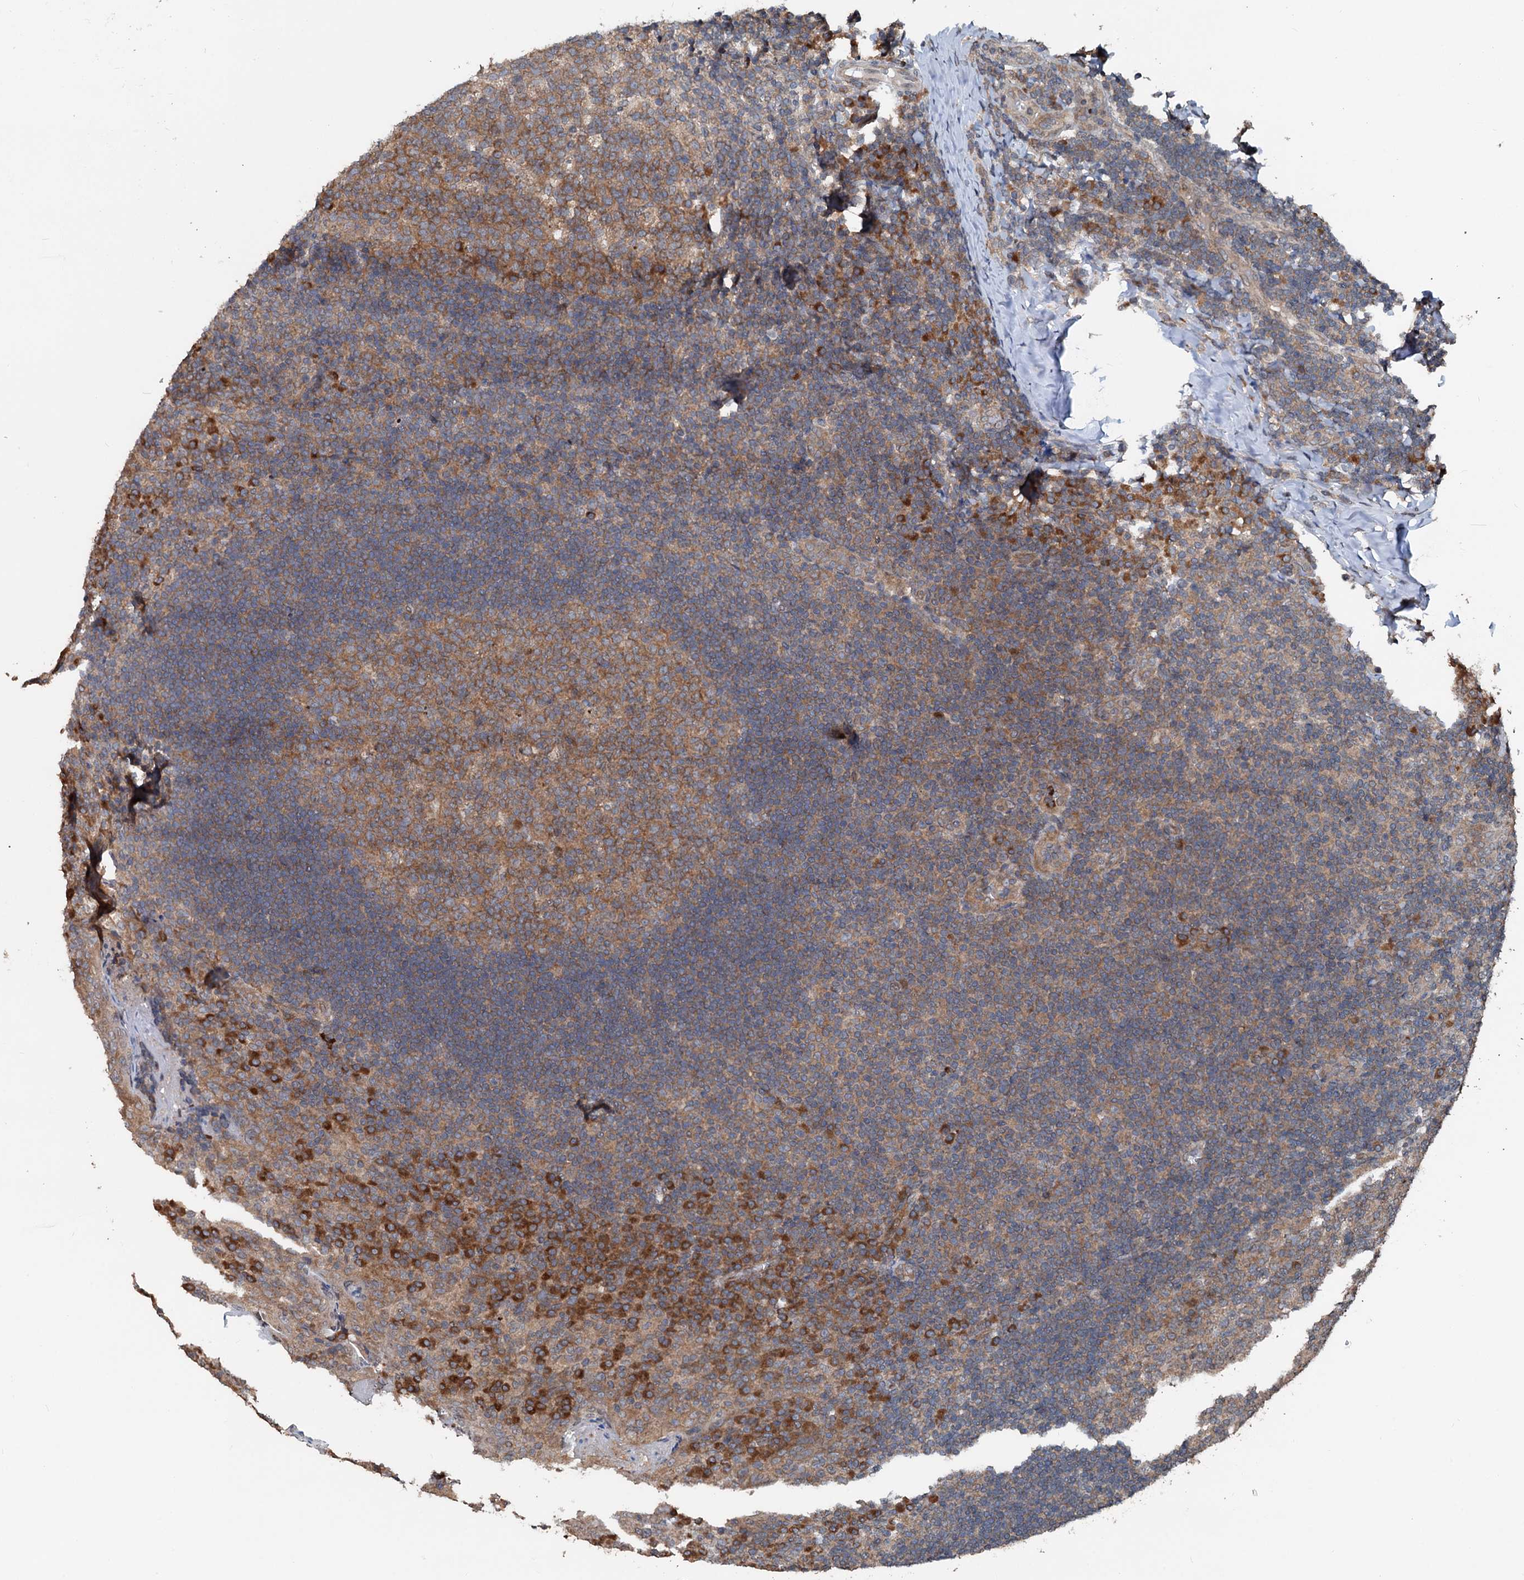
{"staining": {"intensity": "moderate", "quantity": "25%-75%", "location": "cytoplasmic/membranous"}, "tissue": "tonsil", "cell_type": "Germinal center cells", "image_type": "normal", "snomed": [{"axis": "morphology", "description": "Normal tissue, NOS"}, {"axis": "topography", "description": "Tonsil"}], "caption": "Benign tonsil displays moderate cytoplasmic/membranous positivity in approximately 25%-75% of germinal center cells.", "gene": "N4BP2L2", "patient": {"sex": "male", "age": 17}}